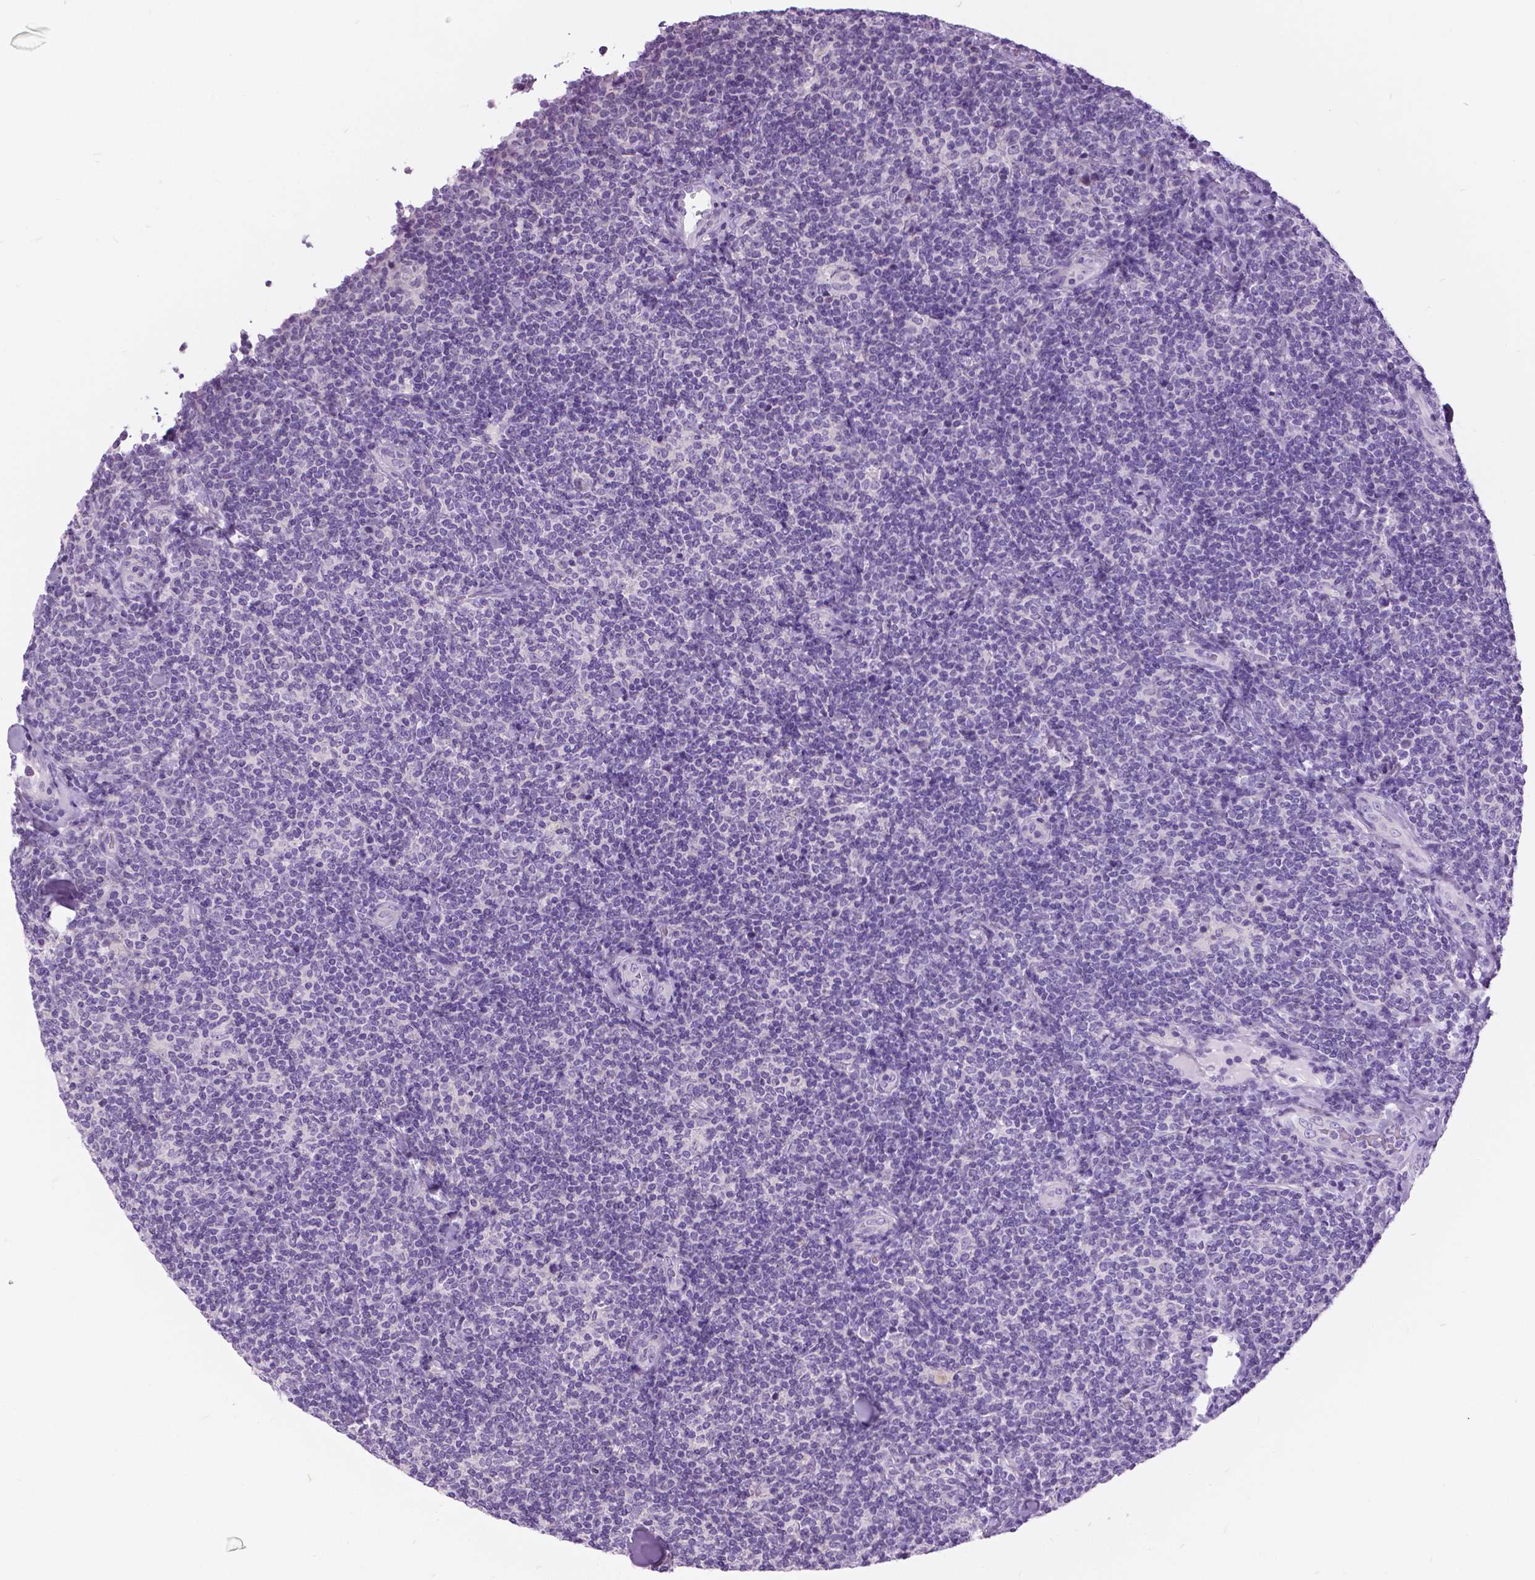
{"staining": {"intensity": "negative", "quantity": "none", "location": "none"}, "tissue": "lymphoma", "cell_type": "Tumor cells", "image_type": "cancer", "snomed": [{"axis": "morphology", "description": "Malignant lymphoma, non-Hodgkin's type, Low grade"}, {"axis": "topography", "description": "Lymph node"}], "caption": "There is no significant staining in tumor cells of malignant lymphoma, non-Hodgkin's type (low-grade).", "gene": "TP53TG5", "patient": {"sex": "female", "age": 56}}